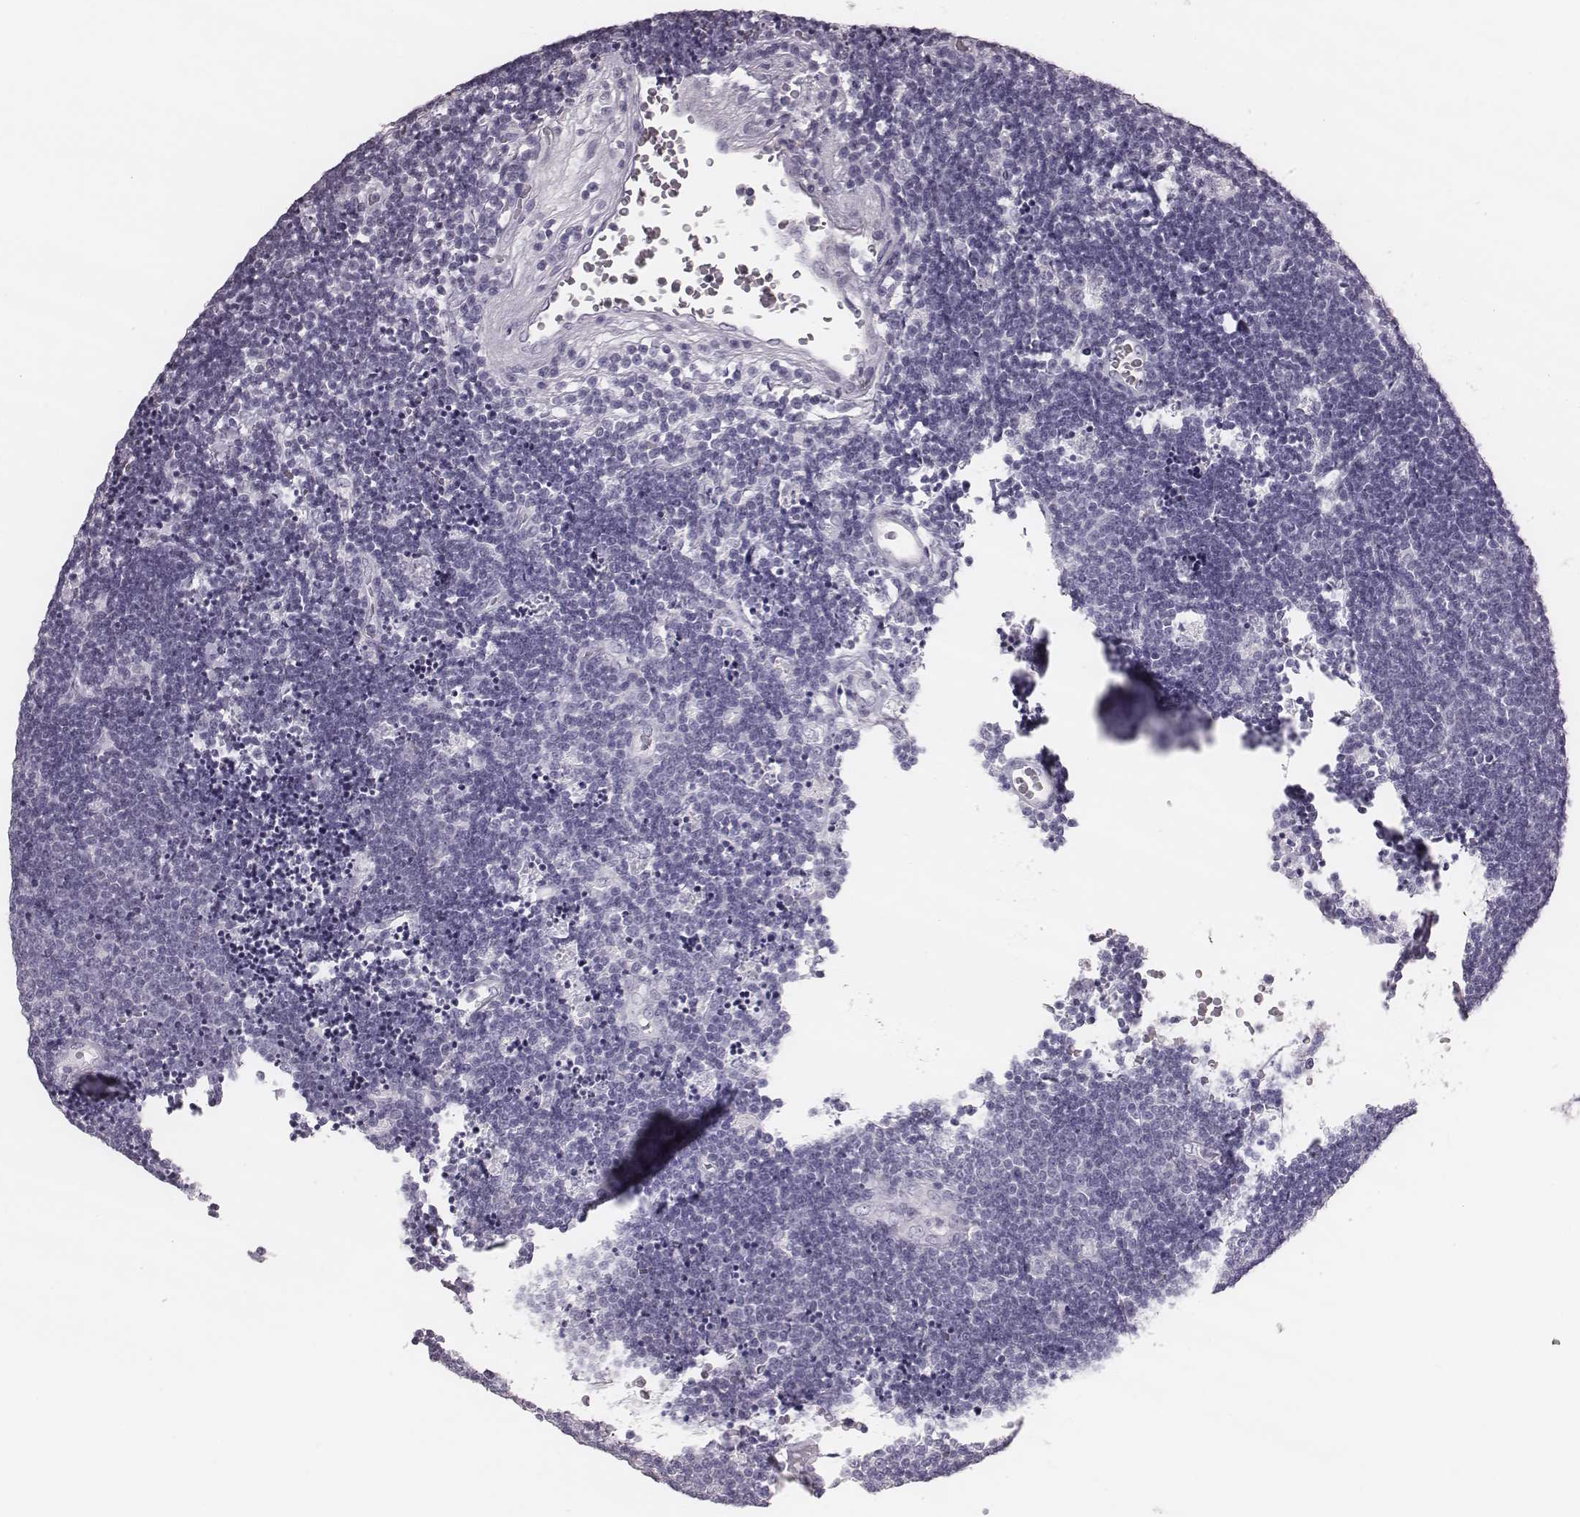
{"staining": {"intensity": "negative", "quantity": "none", "location": "none"}, "tissue": "lymphoma", "cell_type": "Tumor cells", "image_type": "cancer", "snomed": [{"axis": "morphology", "description": "Malignant lymphoma, non-Hodgkin's type, Low grade"}, {"axis": "topography", "description": "Brain"}], "caption": "Immunohistochemistry image of malignant lymphoma, non-Hodgkin's type (low-grade) stained for a protein (brown), which demonstrates no expression in tumor cells.", "gene": "KRT74", "patient": {"sex": "female", "age": 66}}